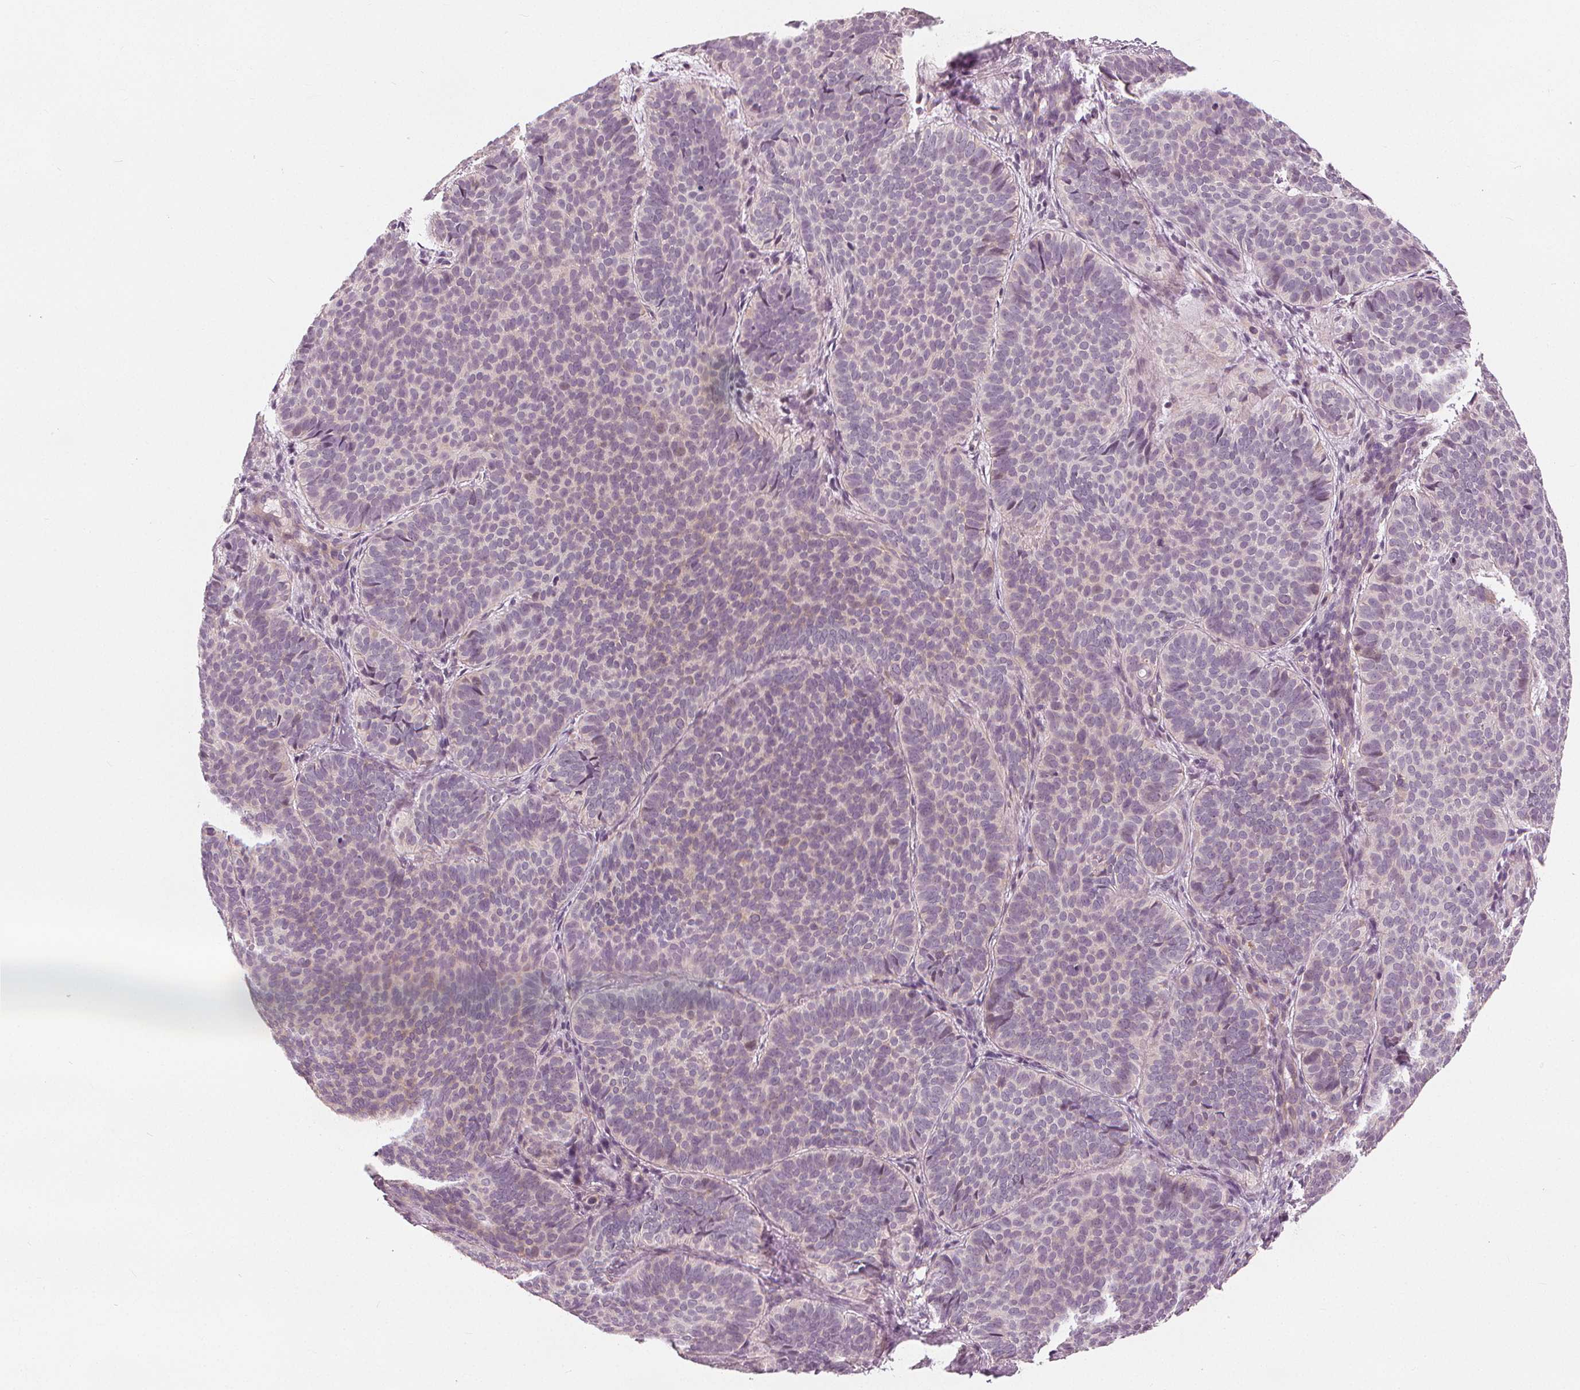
{"staining": {"intensity": "negative", "quantity": "none", "location": "none"}, "tissue": "skin cancer", "cell_type": "Tumor cells", "image_type": "cancer", "snomed": [{"axis": "morphology", "description": "Basal cell carcinoma"}, {"axis": "topography", "description": "Skin"}], "caption": "Tumor cells show no significant protein expression in skin cancer (basal cell carcinoma). (DAB IHC visualized using brightfield microscopy, high magnification).", "gene": "SLC34A1", "patient": {"sex": "male", "age": 57}}